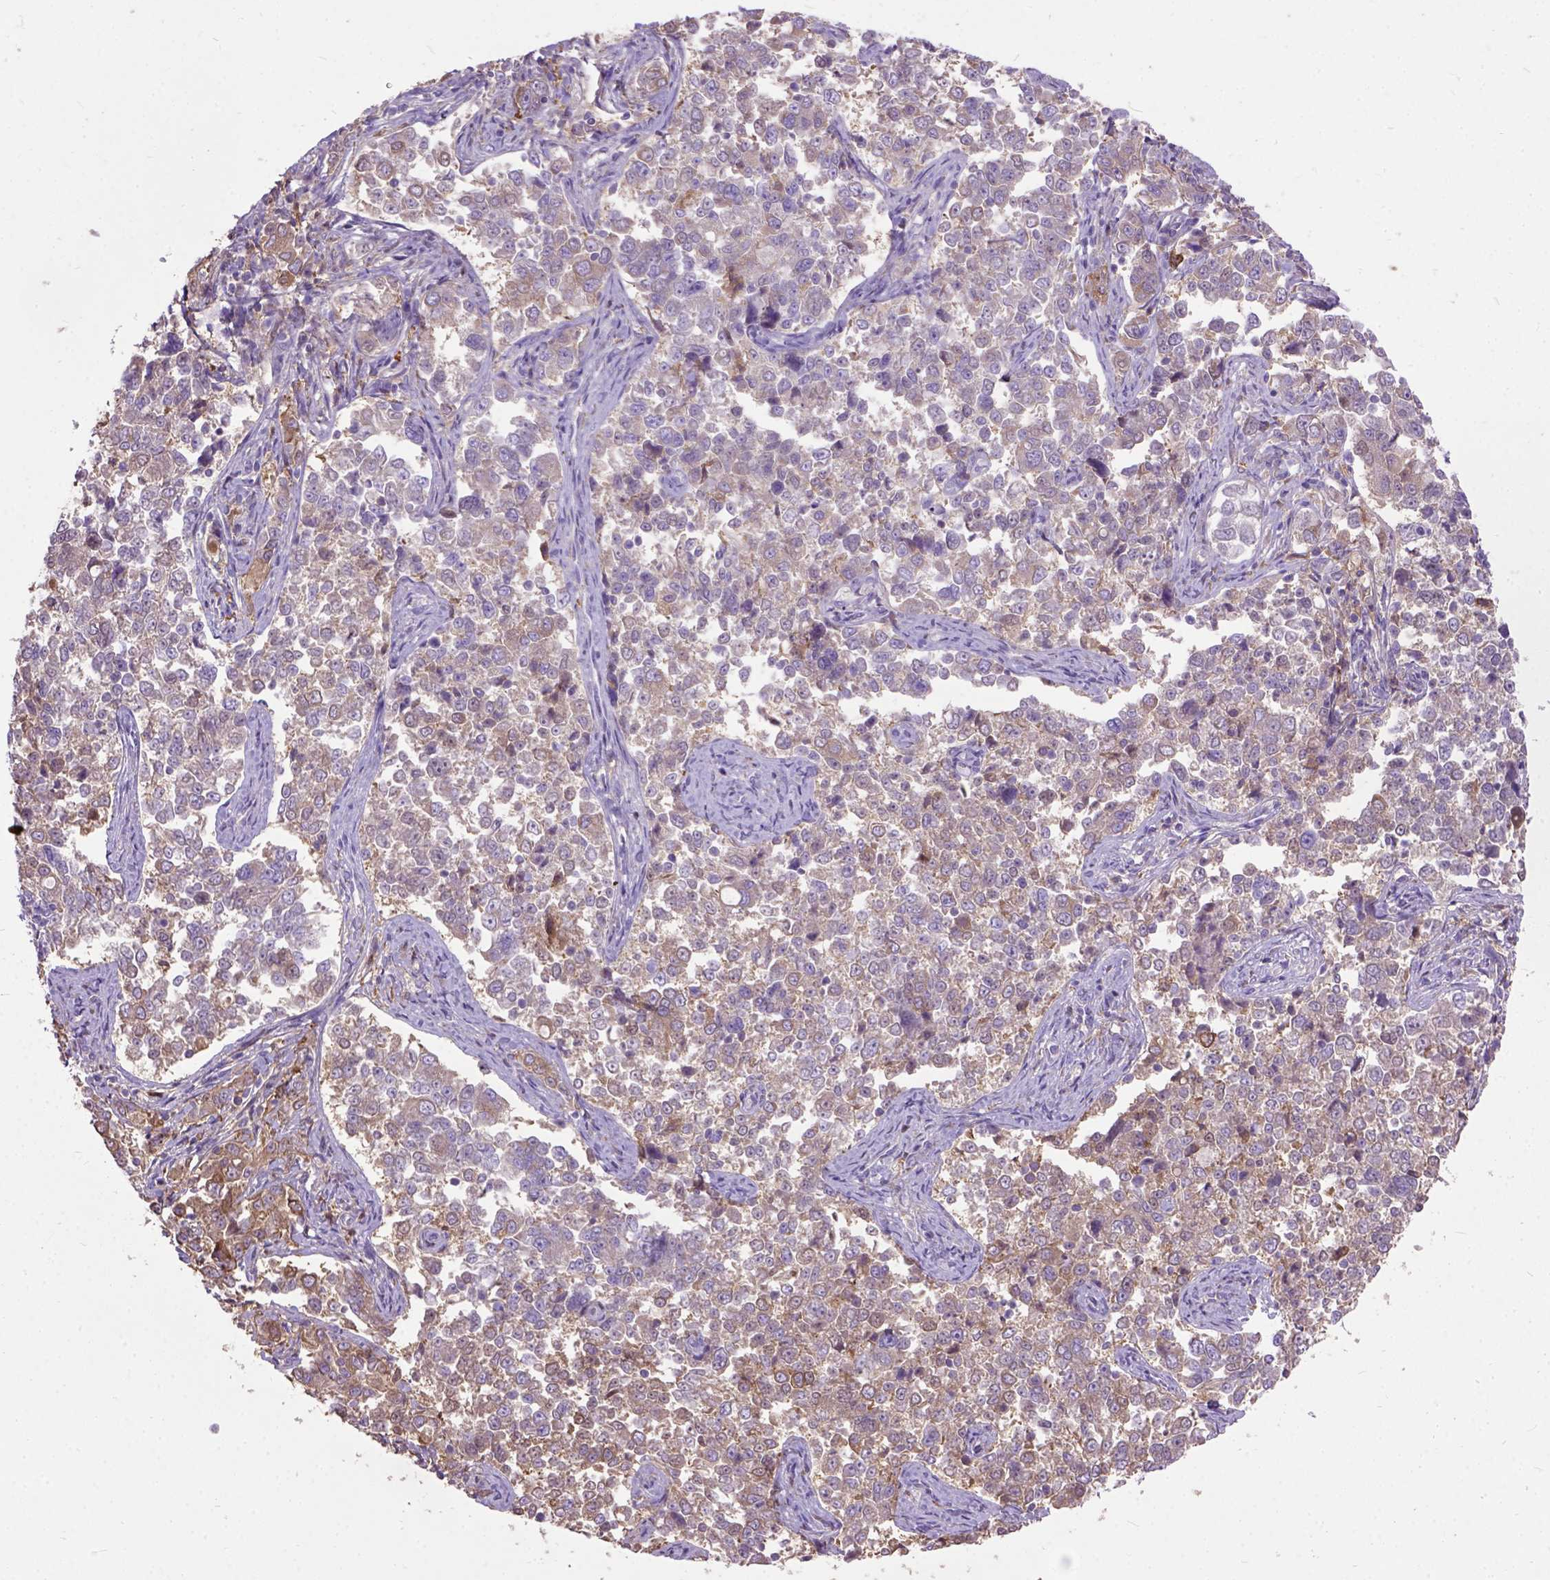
{"staining": {"intensity": "weak", "quantity": ">75%", "location": "cytoplasmic/membranous"}, "tissue": "endometrial cancer", "cell_type": "Tumor cells", "image_type": "cancer", "snomed": [{"axis": "morphology", "description": "Adenocarcinoma, NOS"}, {"axis": "topography", "description": "Endometrium"}], "caption": "Immunohistochemistry (IHC) photomicrograph of neoplastic tissue: human endometrial cancer (adenocarcinoma) stained using immunohistochemistry demonstrates low levels of weak protein expression localized specifically in the cytoplasmic/membranous of tumor cells, appearing as a cytoplasmic/membranous brown color.", "gene": "SEMA4F", "patient": {"sex": "female", "age": 43}}